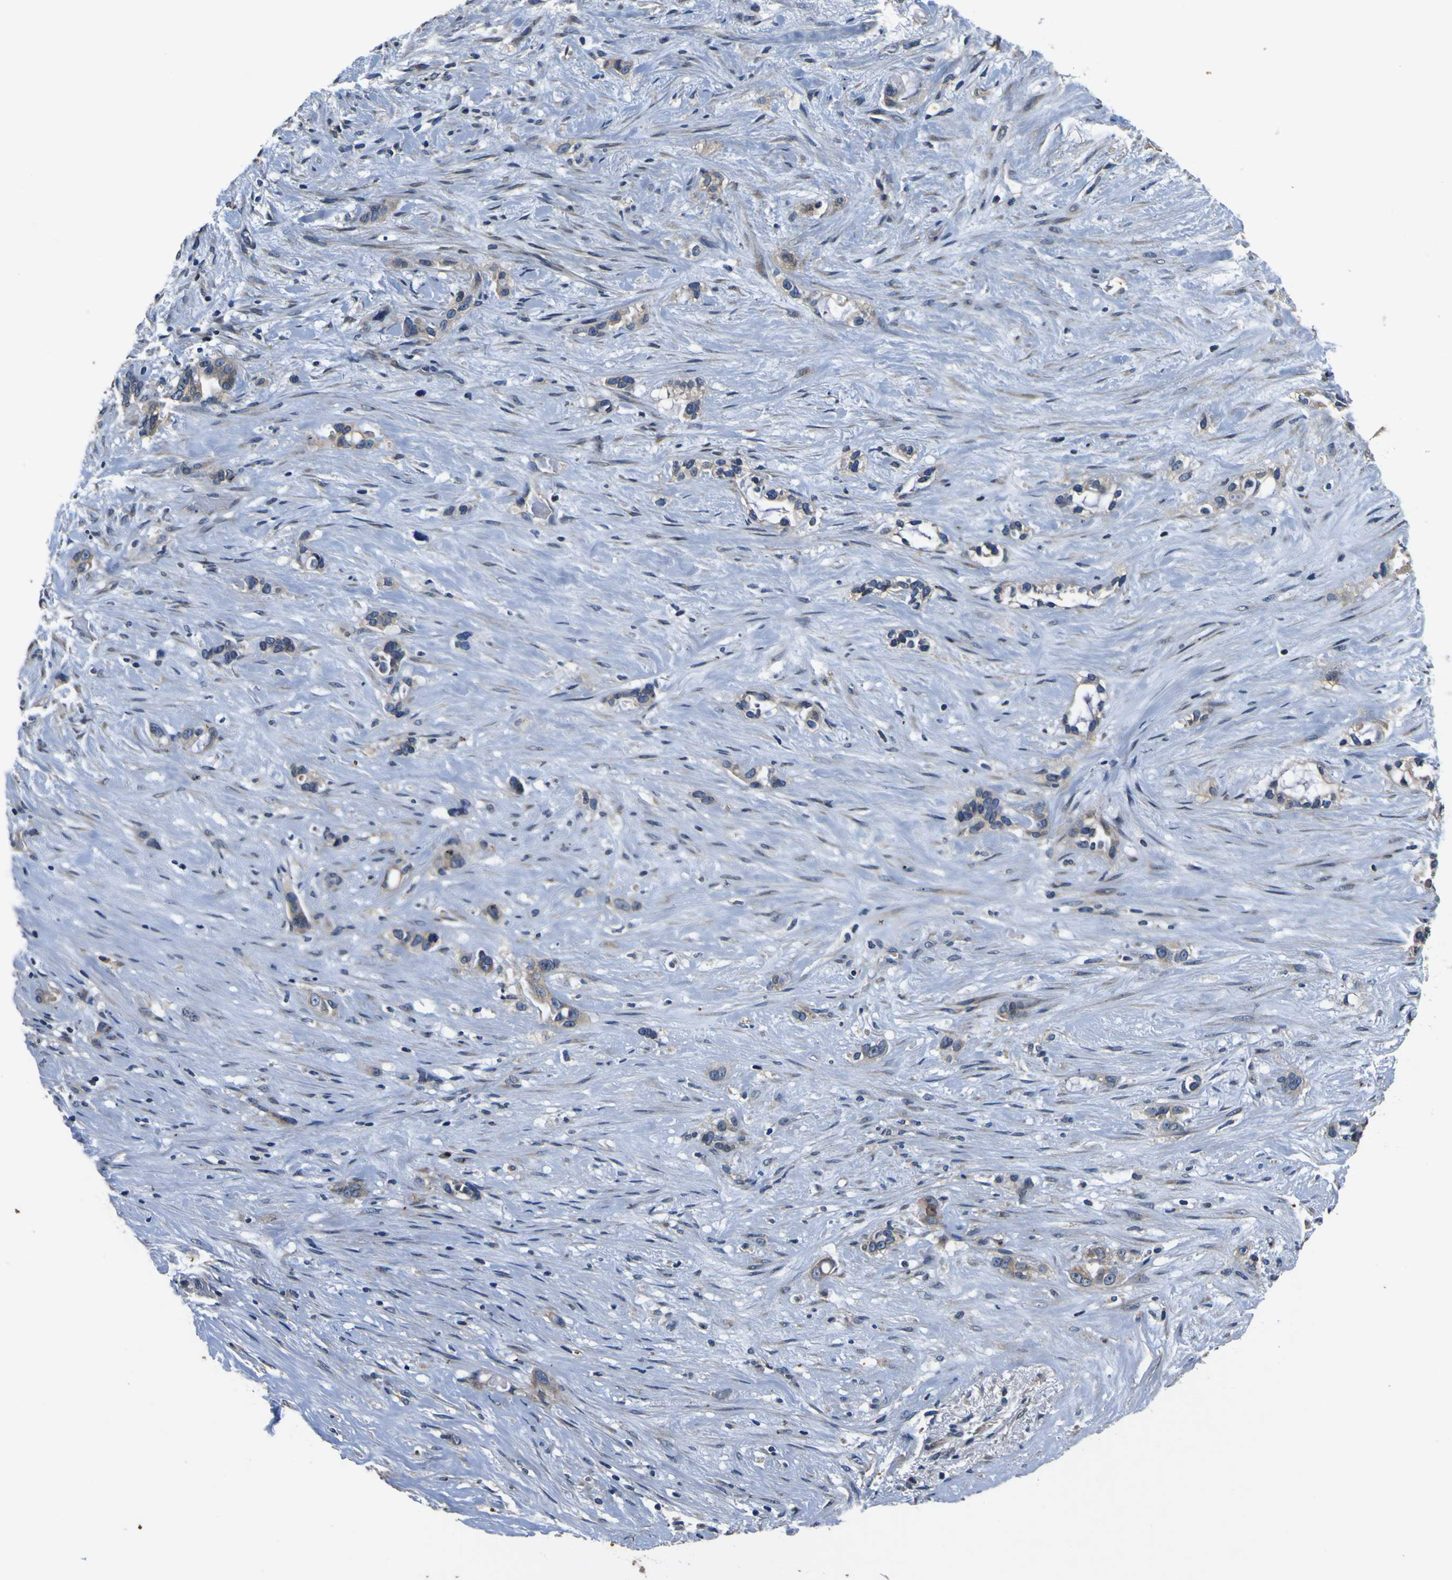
{"staining": {"intensity": "weak", "quantity": ">75%", "location": "cytoplasmic/membranous"}, "tissue": "liver cancer", "cell_type": "Tumor cells", "image_type": "cancer", "snomed": [{"axis": "morphology", "description": "Cholangiocarcinoma"}, {"axis": "topography", "description": "Liver"}], "caption": "This is a histology image of IHC staining of liver cholangiocarcinoma, which shows weak staining in the cytoplasmic/membranous of tumor cells.", "gene": "EPHB4", "patient": {"sex": "female", "age": 65}}